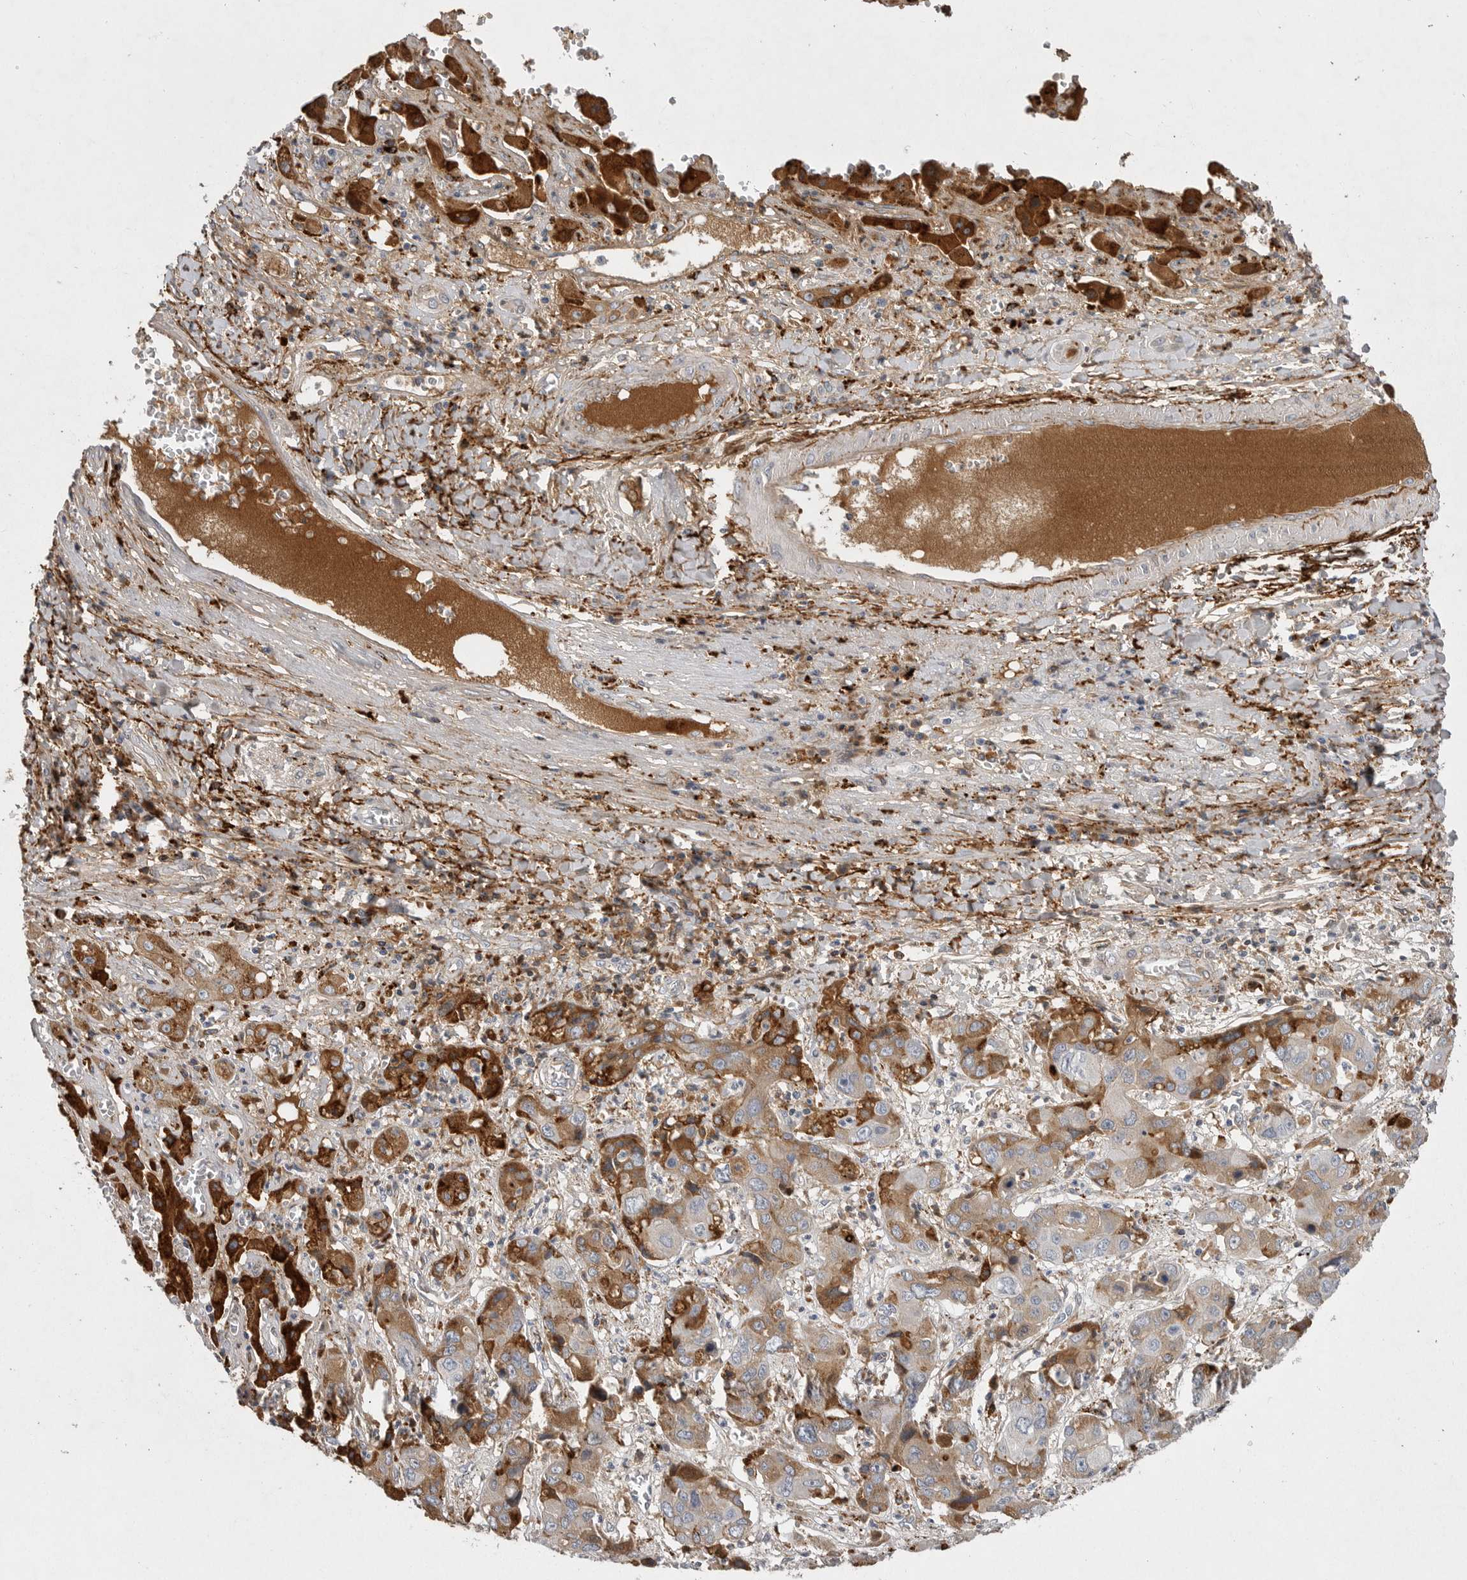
{"staining": {"intensity": "moderate", "quantity": ">75%", "location": "cytoplasmic/membranous"}, "tissue": "liver cancer", "cell_type": "Tumor cells", "image_type": "cancer", "snomed": [{"axis": "morphology", "description": "Cholangiocarcinoma"}, {"axis": "topography", "description": "Liver"}], "caption": "Immunohistochemical staining of liver cancer (cholangiocarcinoma) demonstrates medium levels of moderate cytoplasmic/membranous staining in about >75% of tumor cells. The protein of interest is stained brown, and the nuclei are stained in blue (DAB (3,3'-diaminobenzidine) IHC with brightfield microscopy, high magnification).", "gene": "CRP", "patient": {"sex": "male", "age": 67}}